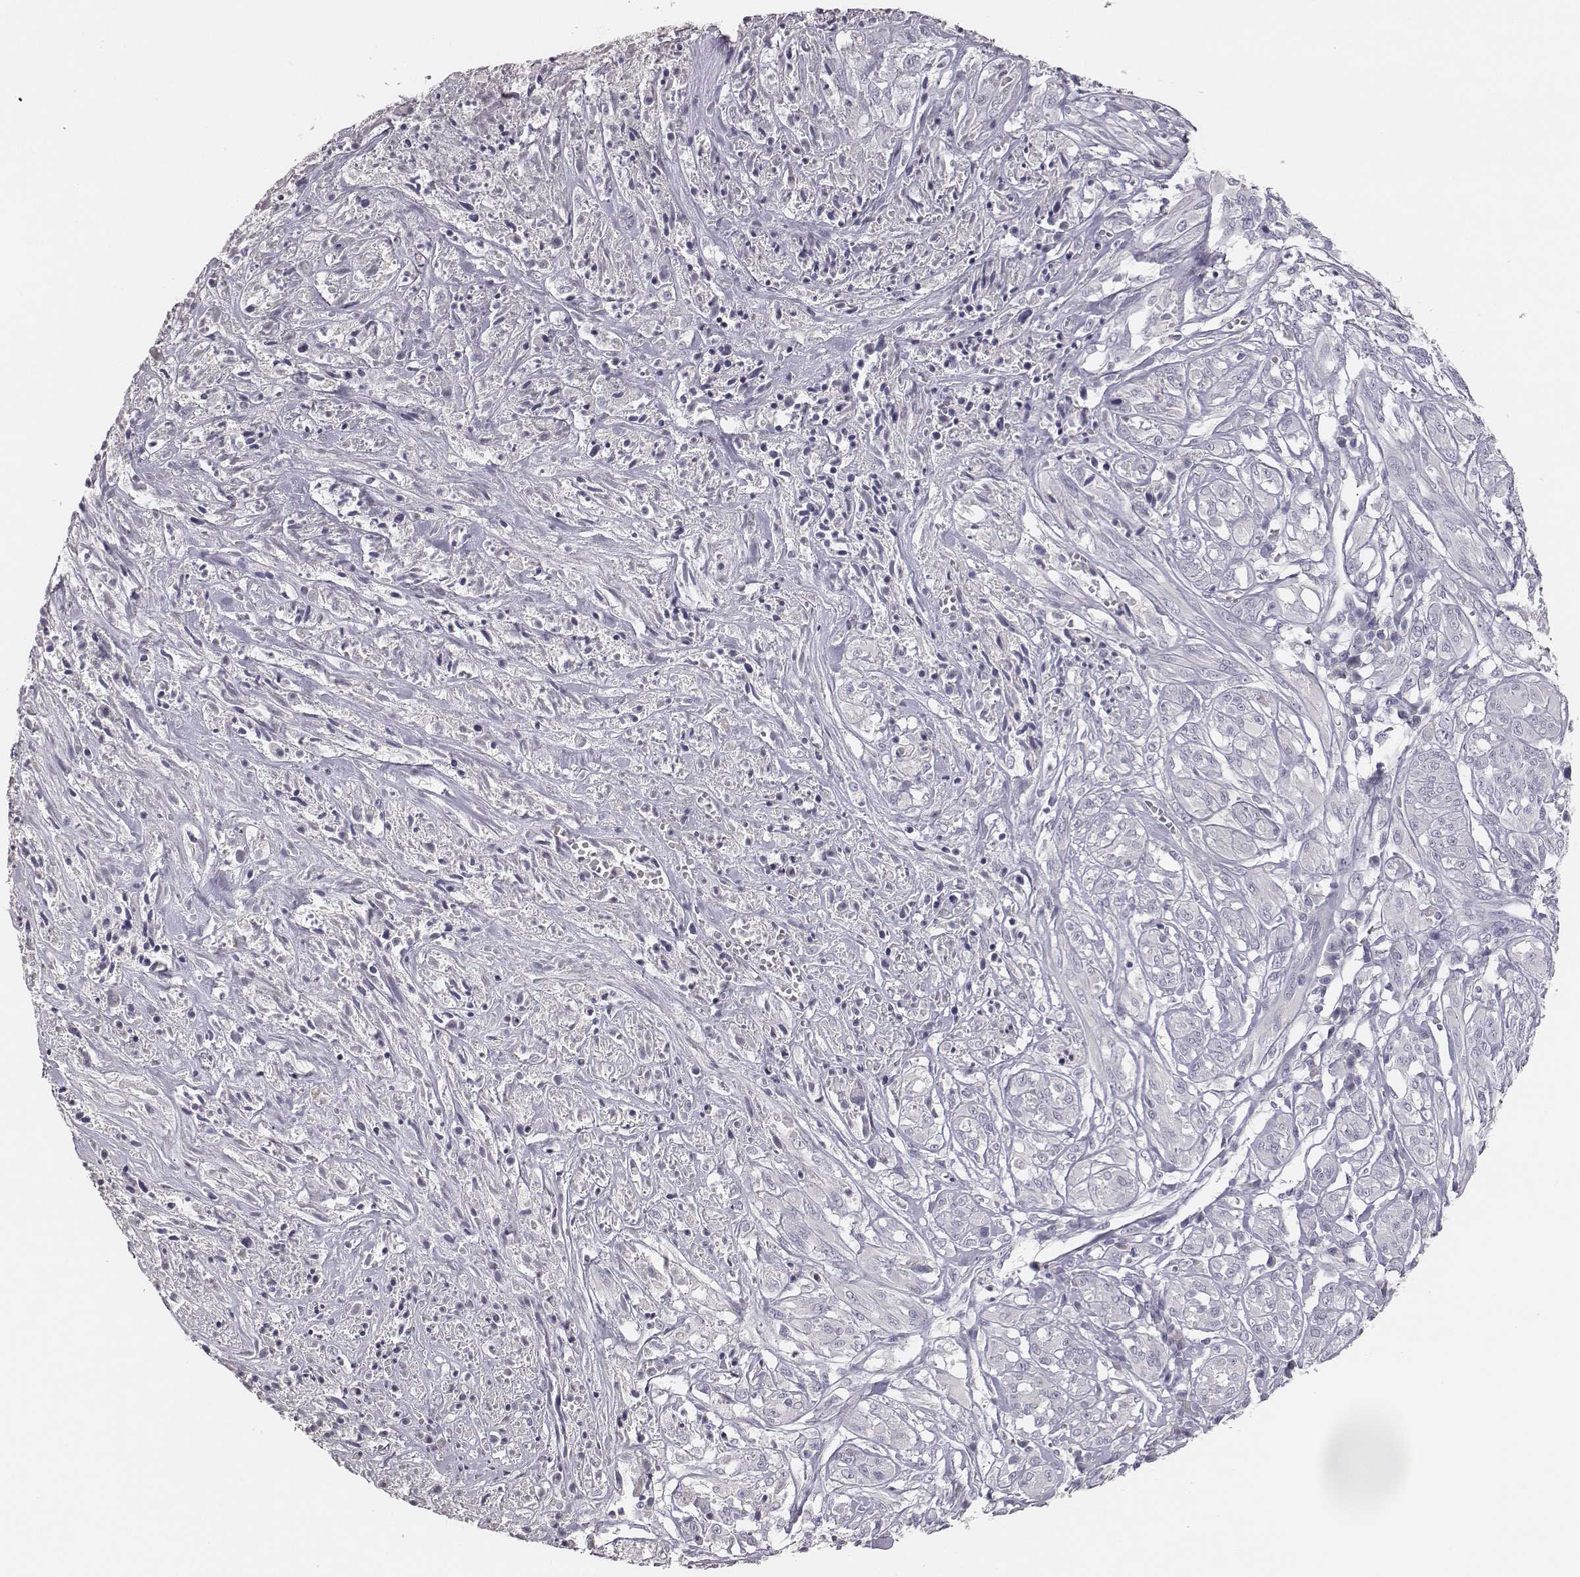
{"staining": {"intensity": "negative", "quantity": "none", "location": "none"}, "tissue": "melanoma", "cell_type": "Tumor cells", "image_type": "cancer", "snomed": [{"axis": "morphology", "description": "Malignant melanoma, NOS"}, {"axis": "topography", "description": "Skin"}], "caption": "This is an immunohistochemistry histopathology image of human melanoma. There is no expression in tumor cells.", "gene": "MYH6", "patient": {"sex": "female", "age": 91}}